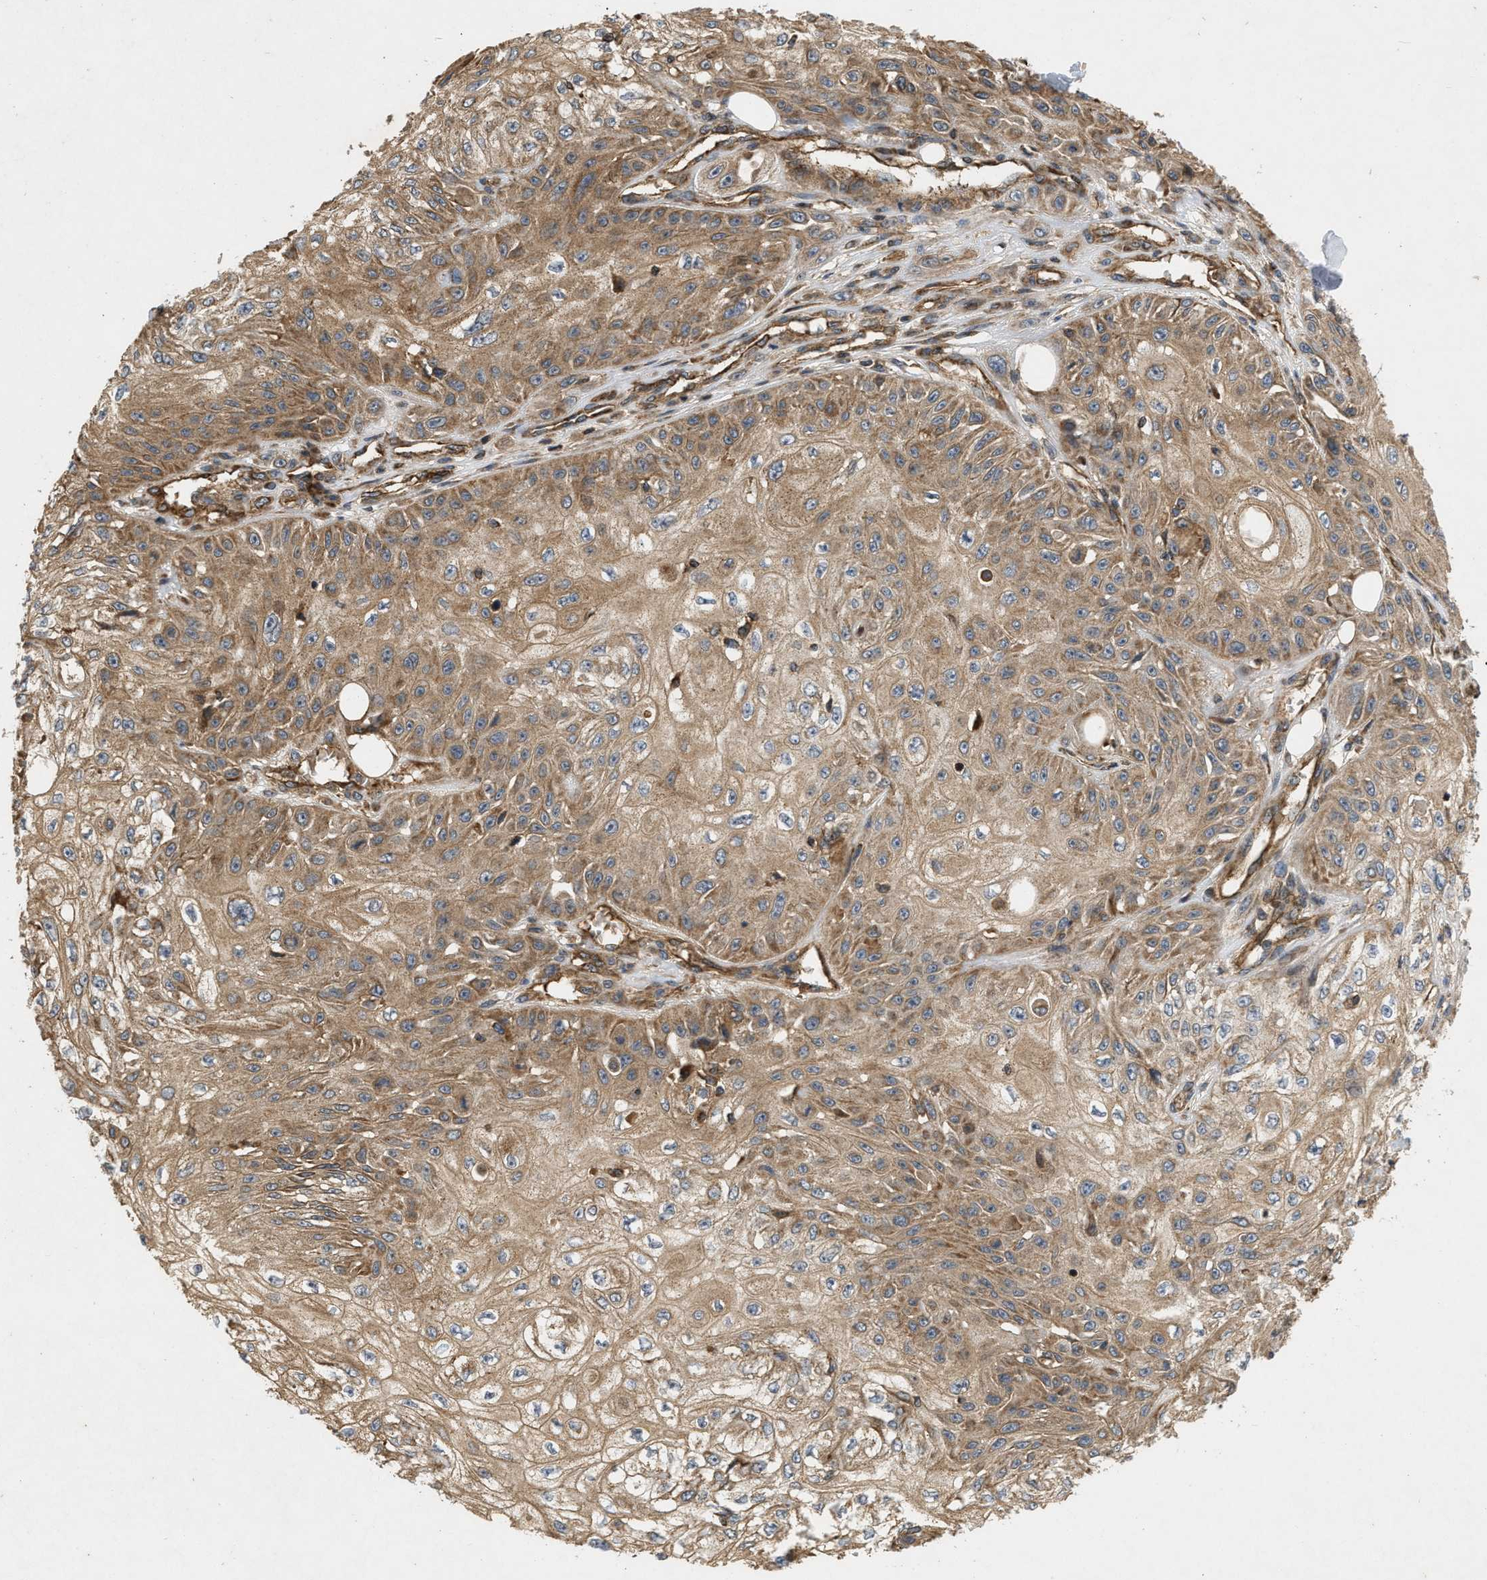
{"staining": {"intensity": "moderate", "quantity": ">75%", "location": "cytoplasmic/membranous"}, "tissue": "skin cancer", "cell_type": "Tumor cells", "image_type": "cancer", "snomed": [{"axis": "morphology", "description": "Squamous cell carcinoma, NOS"}, {"axis": "morphology", "description": "Squamous cell carcinoma, metastatic, NOS"}, {"axis": "topography", "description": "Skin"}, {"axis": "topography", "description": "Lymph node"}], "caption": "High-power microscopy captured an IHC histopathology image of skin cancer (squamous cell carcinoma), revealing moderate cytoplasmic/membranous staining in about >75% of tumor cells.", "gene": "GNB4", "patient": {"sex": "male", "age": 75}}